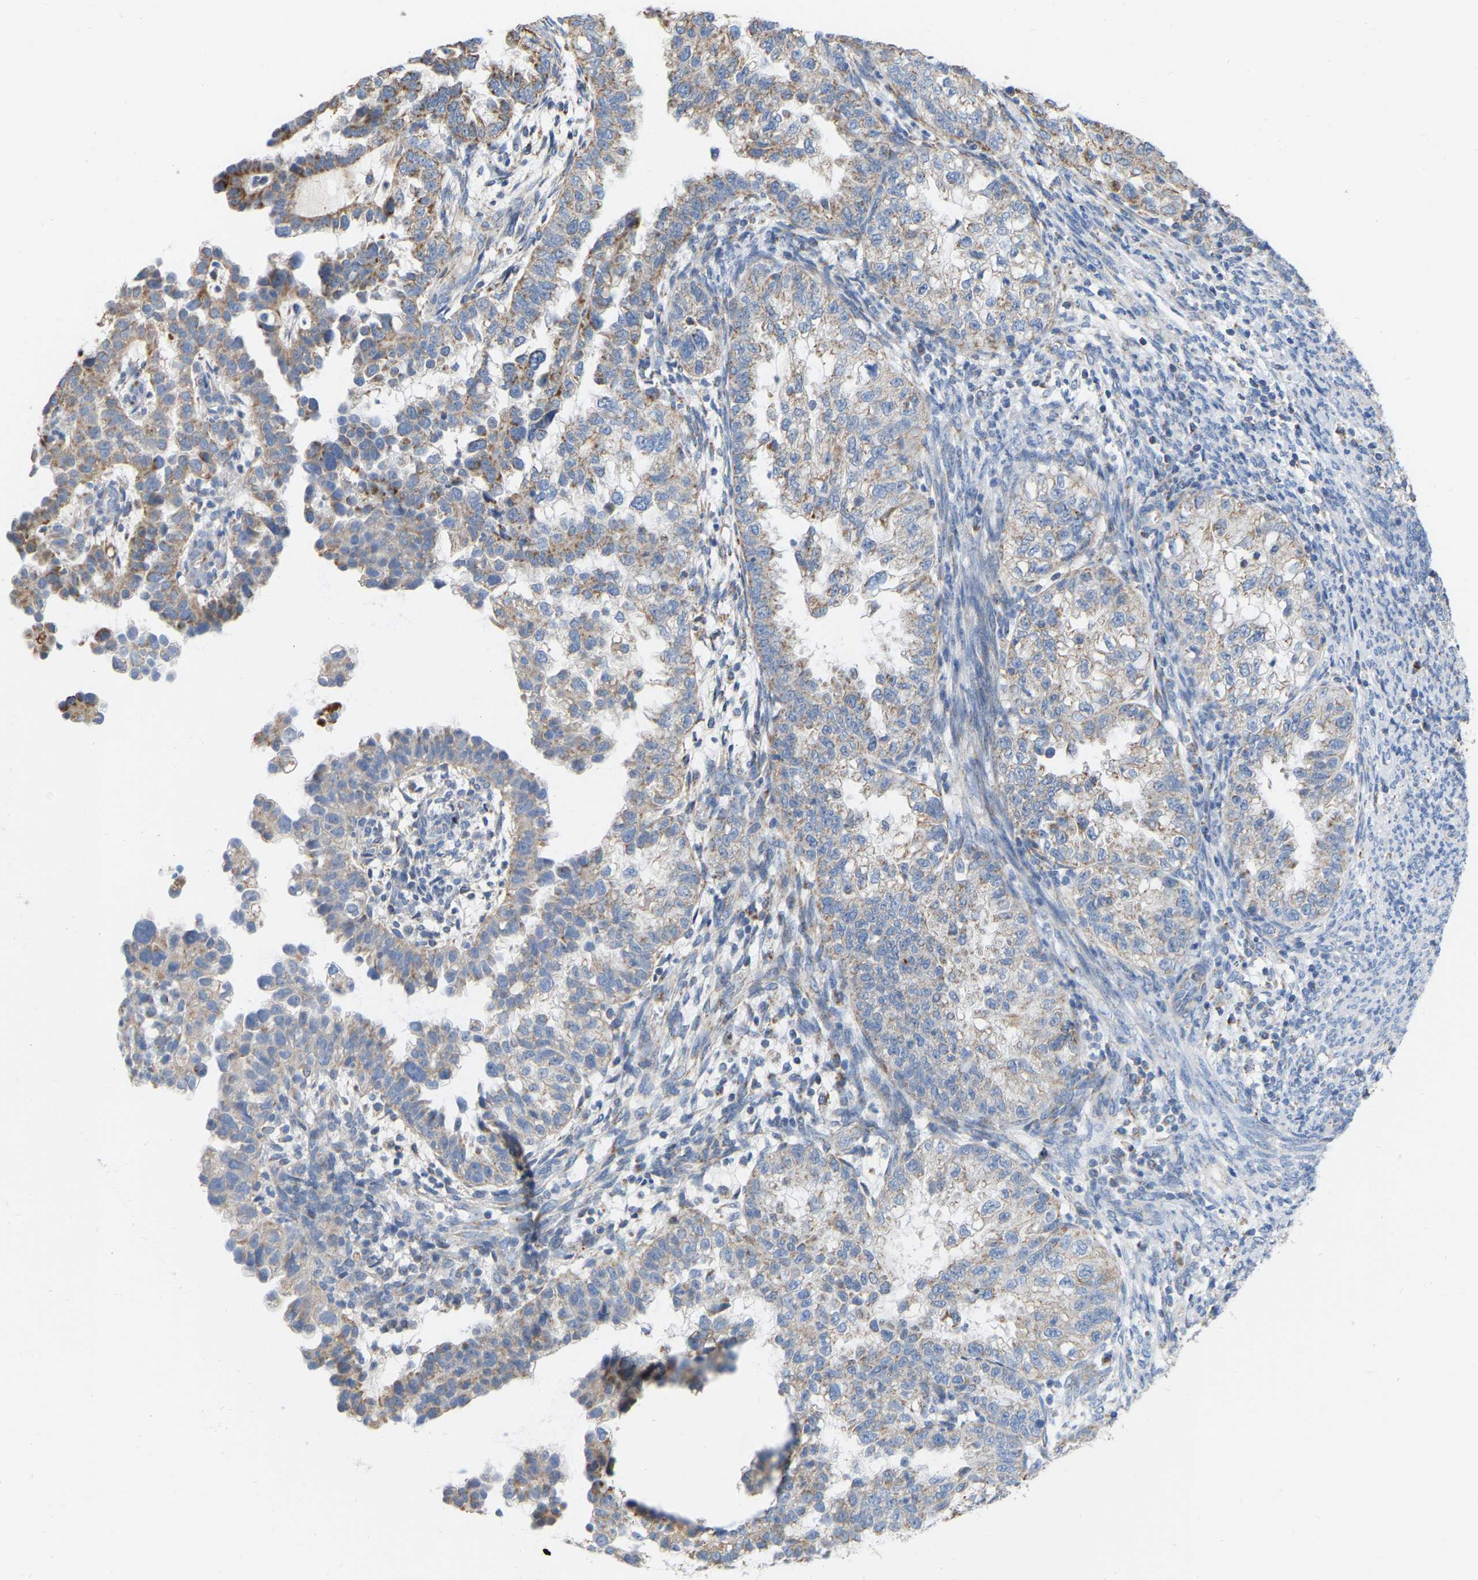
{"staining": {"intensity": "moderate", "quantity": "<25%", "location": "cytoplasmic/membranous"}, "tissue": "endometrial cancer", "cell_type": "Tumor cells", "image_type": "cancer", "snomed": [{"axis": "morphology", "description": "Adenocarcinoma, NOS"}, {"axis": "topography", "description": "Endometrium"}], "caption": "DAB (3,3'-diaminobenzidine) immunohistochemical staining of human endometrial cancer (adenocarcinoma) displays moderate cytoplasmic/membranous protein positivity in about <25% of tumor cells.", "gene": "CBLB", "patient": {"sex": "female", "age": 85}}